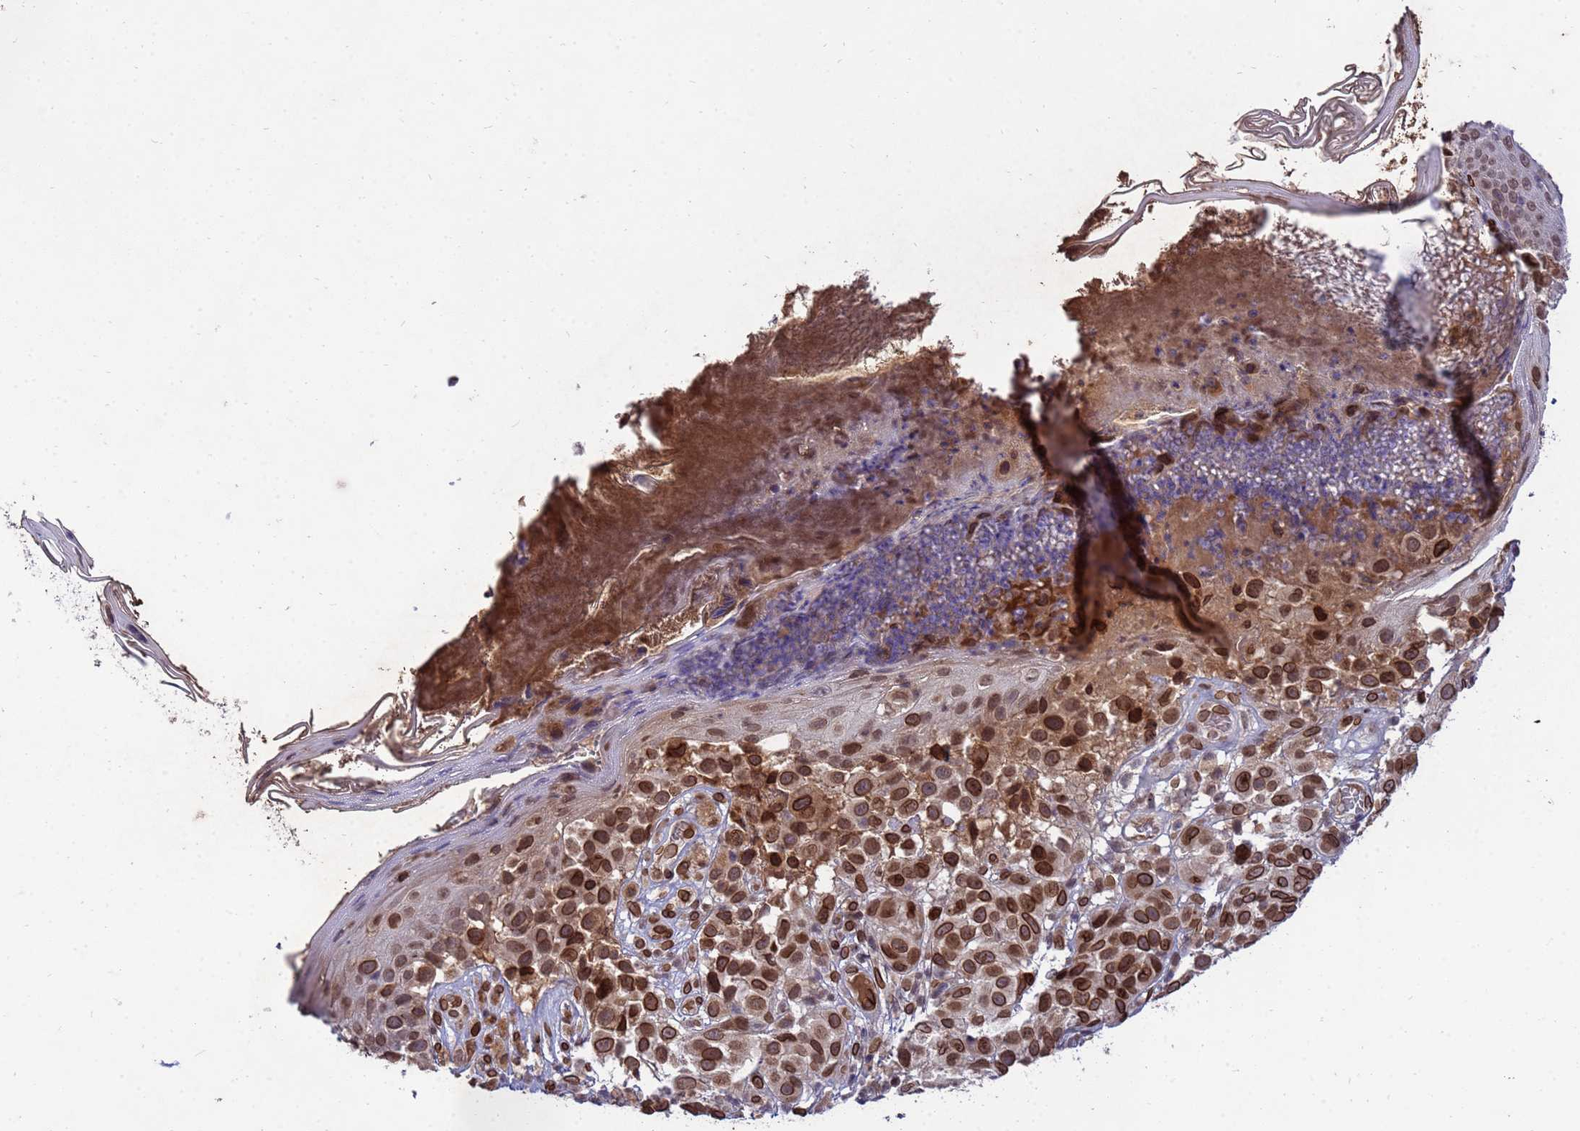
{"staining": {"intensity": "strong", "quantity": ">75%", "location": "cytoplasmic/membranous,nuclear"}, "tissue": "melanoma", "cell_type": "Tumor cells", "image_type": "cancer", "snomed": [{"axis": "morphology", "description": "Malignant melanoma, NOS"}, {"axis": "topography", "description": "Skin"}], "caption": "Melanoma tissue shows strong cytoplasmic/membranous and nuclear staining in about >75% of tumor cells, visualized by immunohistochemistry. (IHC, brightfield microscopy, high magnification).", "gene": "GPR135", "patient": {"sex": "male", "age": 38}}